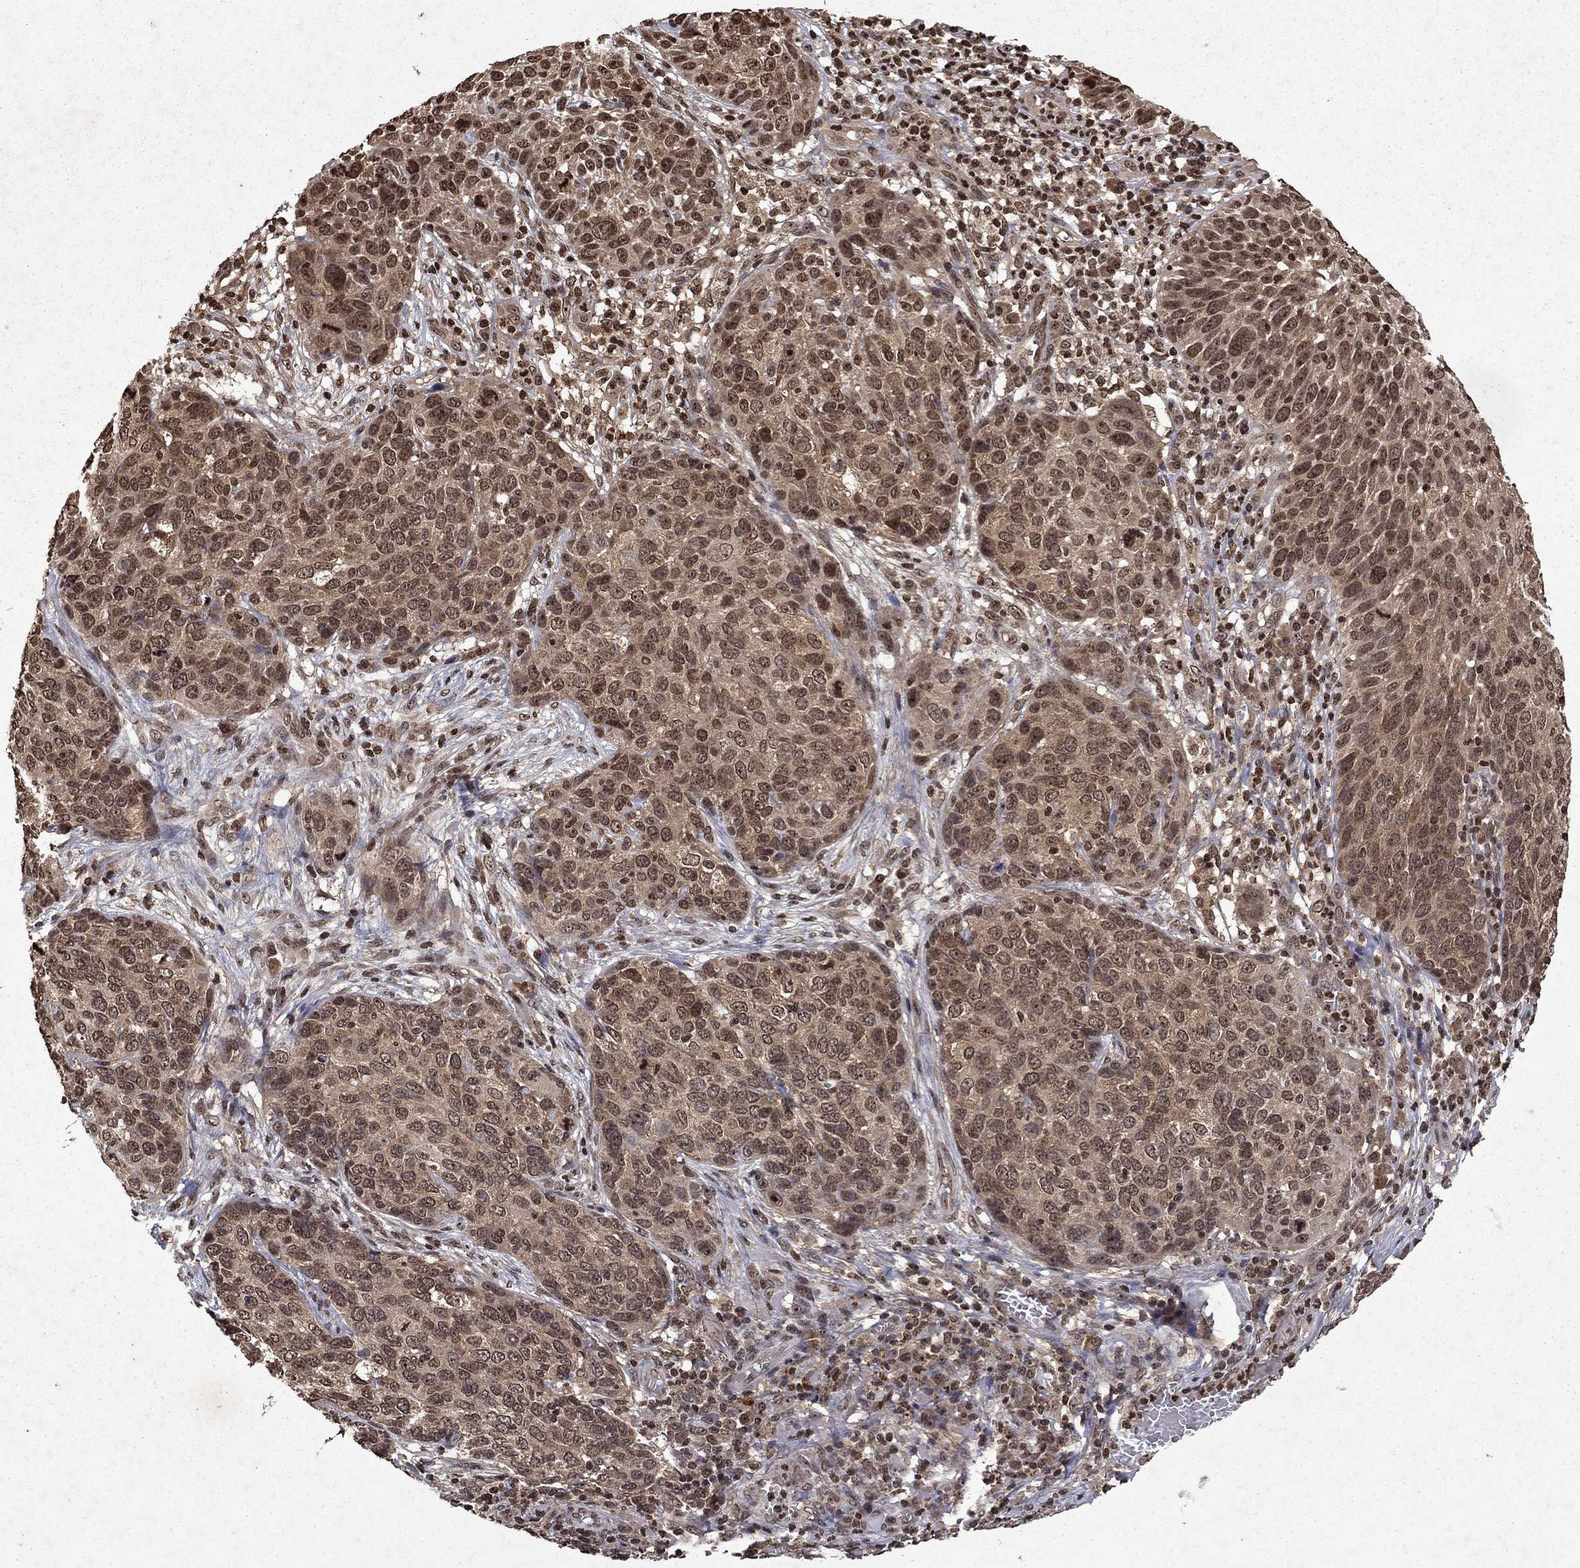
{"staining": {"intensity": "moderate", "quantity": "25%-75%", "location": "cytoplasmic/membranous,nuclear"}, "tissue": "skin cancer", "cell_type": "Tumor cells", "image_type": "cancer", "snomed": [{"axis": "morphology", "description": "Squamous cell carcinoma, NOS"}, {"axis": "topography", "description": "Skin"}], "caption": "Immunohistochemical staining of human skin cancer demonstrates moderate cytoplasmic/membranous and nuclear protein expression in about 25%-75% of tumor cells. The staining is performed using DAB (3,3'-diaminobenzidine) brown chromogen to label protein expression. The nuclei are counter-stained blue using hematoxylin.", "gene": "PIN4", "patient": {"sex": "male", "age": 92}}